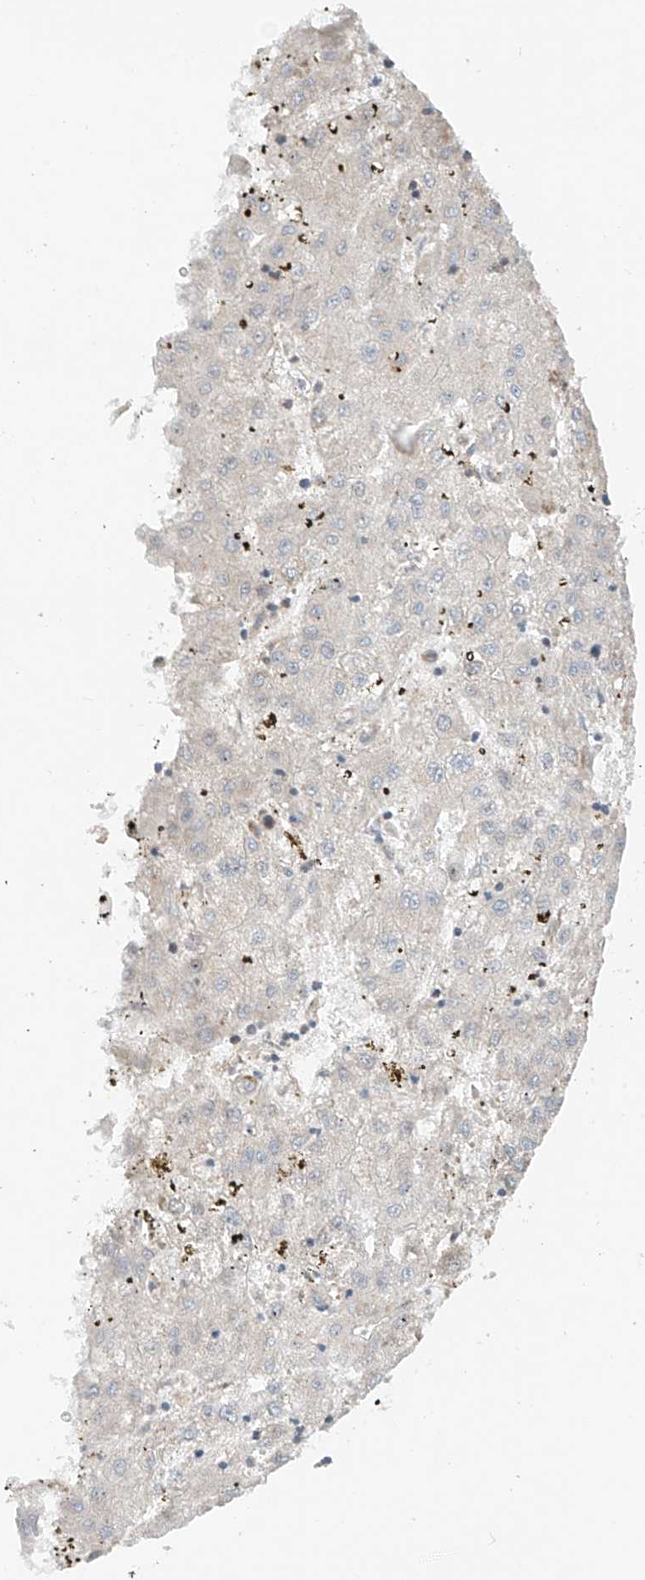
{"staining": {"intensity": "negative", "quantity": "none", "location": "none"}, "tissue": "liver cancer", "cell_type": "Tumor cells", "image_type": "cancer", "snomed": [{"axis": "morphology", "description": "Carcinoma, Hepatocellular, NOS"}, {"axis": "topography", "description": "Liver"}], "caption": "An image of human liver cancer is negative for staining in tumor cells.", "gene": "AHCTF1", "patient": {"sex": "male", "age": 72}}